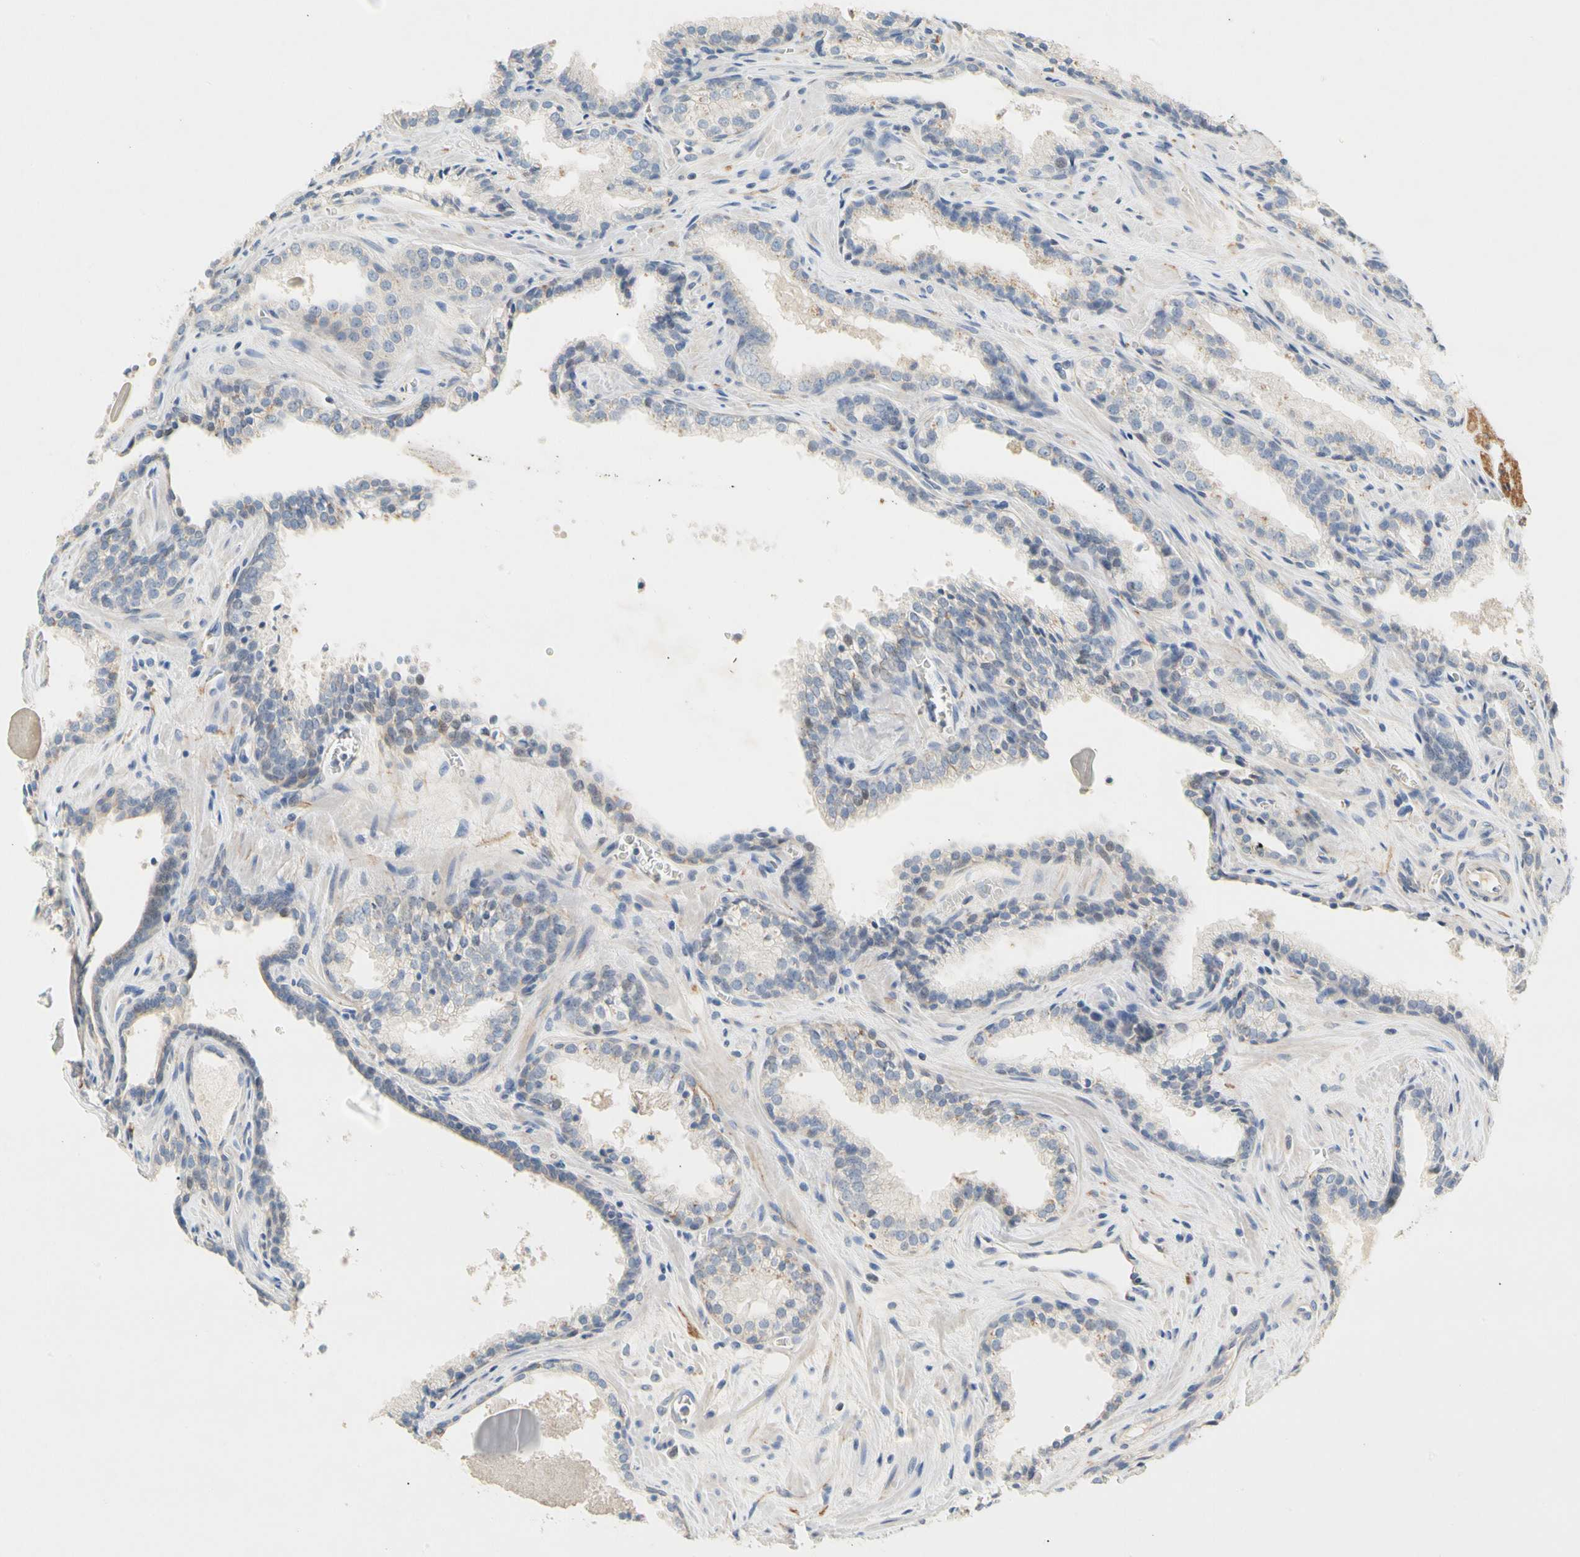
{"staining": {"intensity": "negative", "quantity": "none", "location": "none"}, "tissue": "prostate cancer", "cell_type": "Tumor cells", "image_type": "cancer", "snomed": [{"axis": "morphology", "description": "Adenocarcinoma, Low grade"}, {"axis": "topography", "description": "Prostate"}], "caption": "An image of prostate cancer stained for a protein shows no brown staining in tumor cells.", "gene": "CCM2L", "patient": {"sex": "male", "age": 60}}